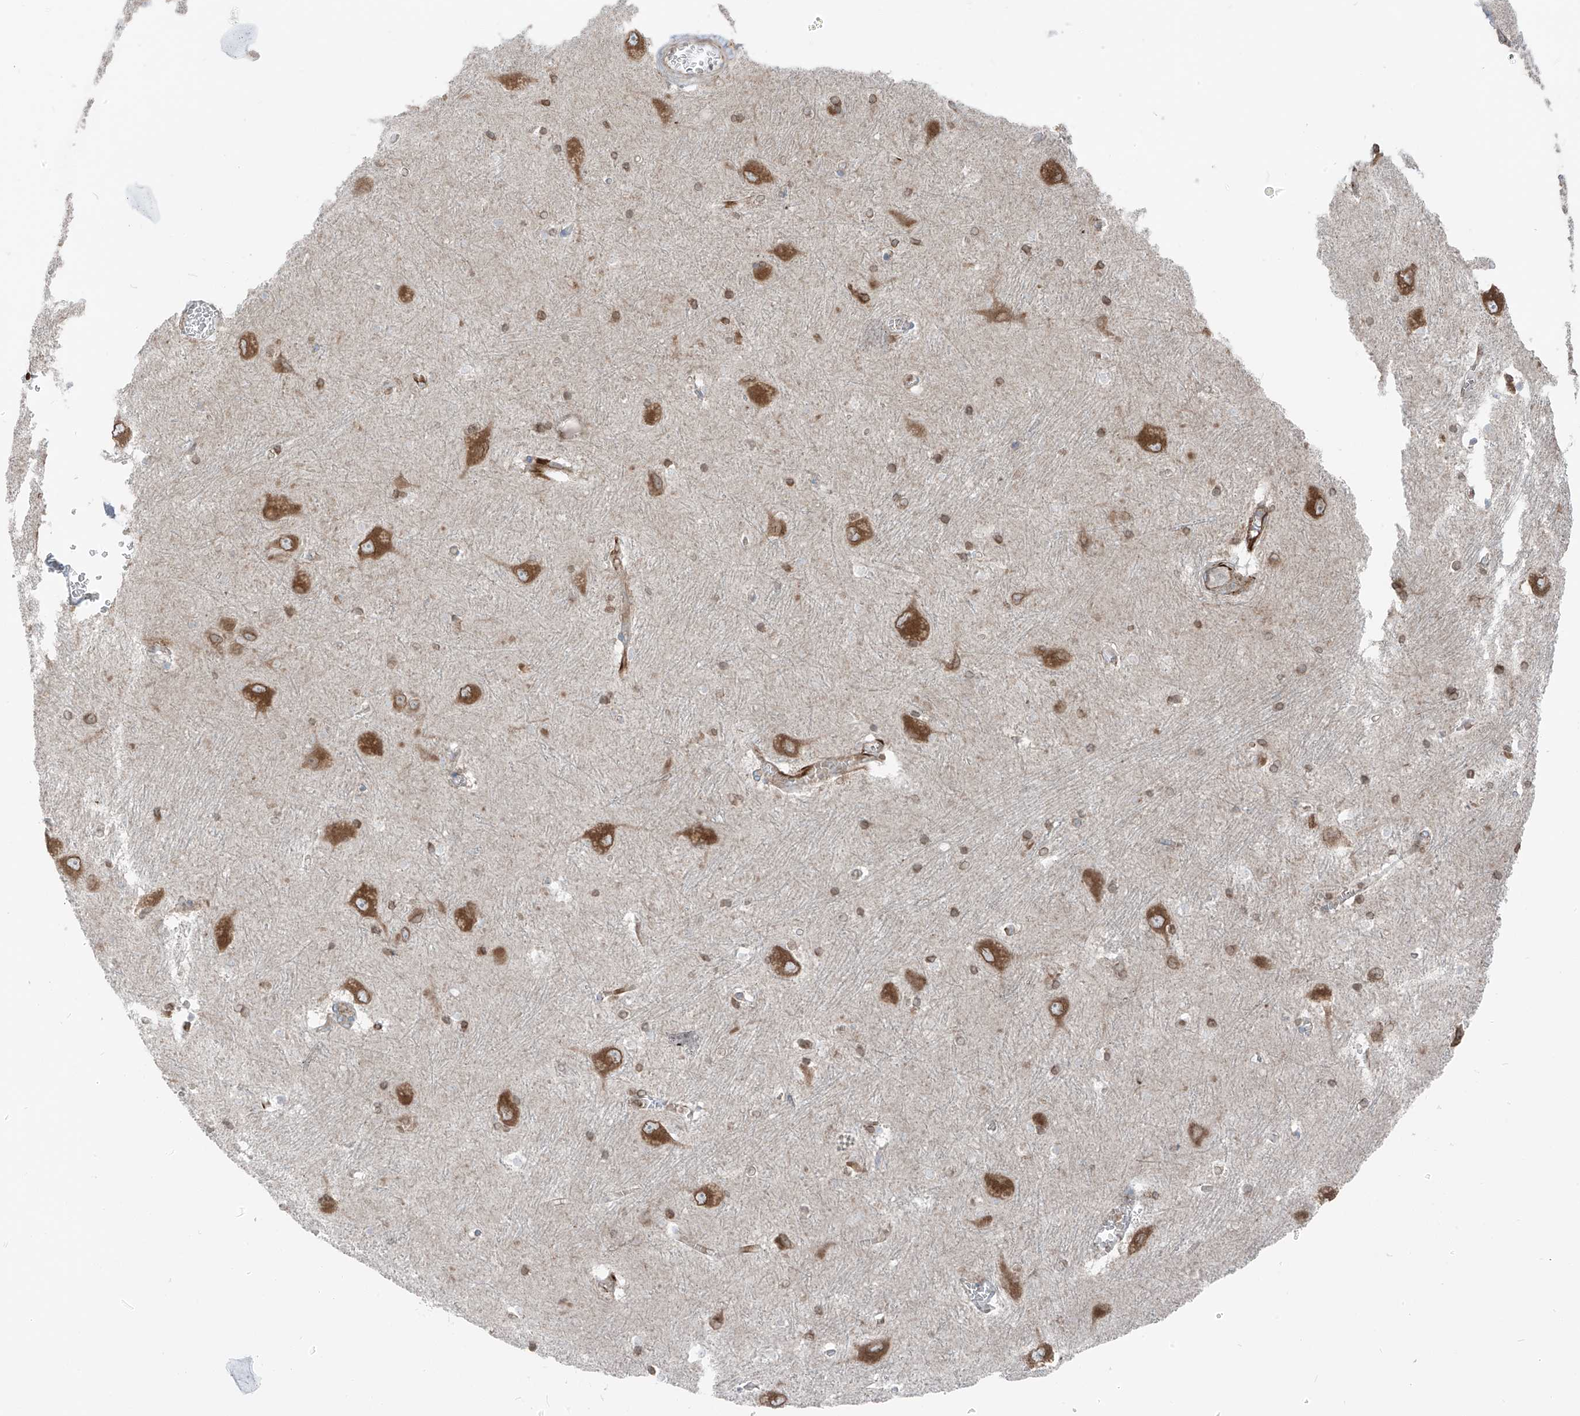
{"staining": {"intensity": "moderate", "quantity": "25%-75%", "location": "cytoplasmic/membranous"}, "tissue": "caudate", "cell_type": "Glial cells", "image_type": "normal", "snomed": [{"axis": "morphology", "description": "Normal tissue, NOS"}, {"axis": "topography", "description": "Lateral ventricle wall"}], "caption": "Immunohistochemical staining of benign human caudate exhibits 25%-75% levels of moderate cytoplasmic/membranous protein positivity in approximately 25%-75% of glial cells. (Stains: DAB in brown, nuclei in blue, Microscopy: brightfield microscopy at high magnification).", "gene": "ERLEC1", "patient": {"sex": "male", "age": 37}}